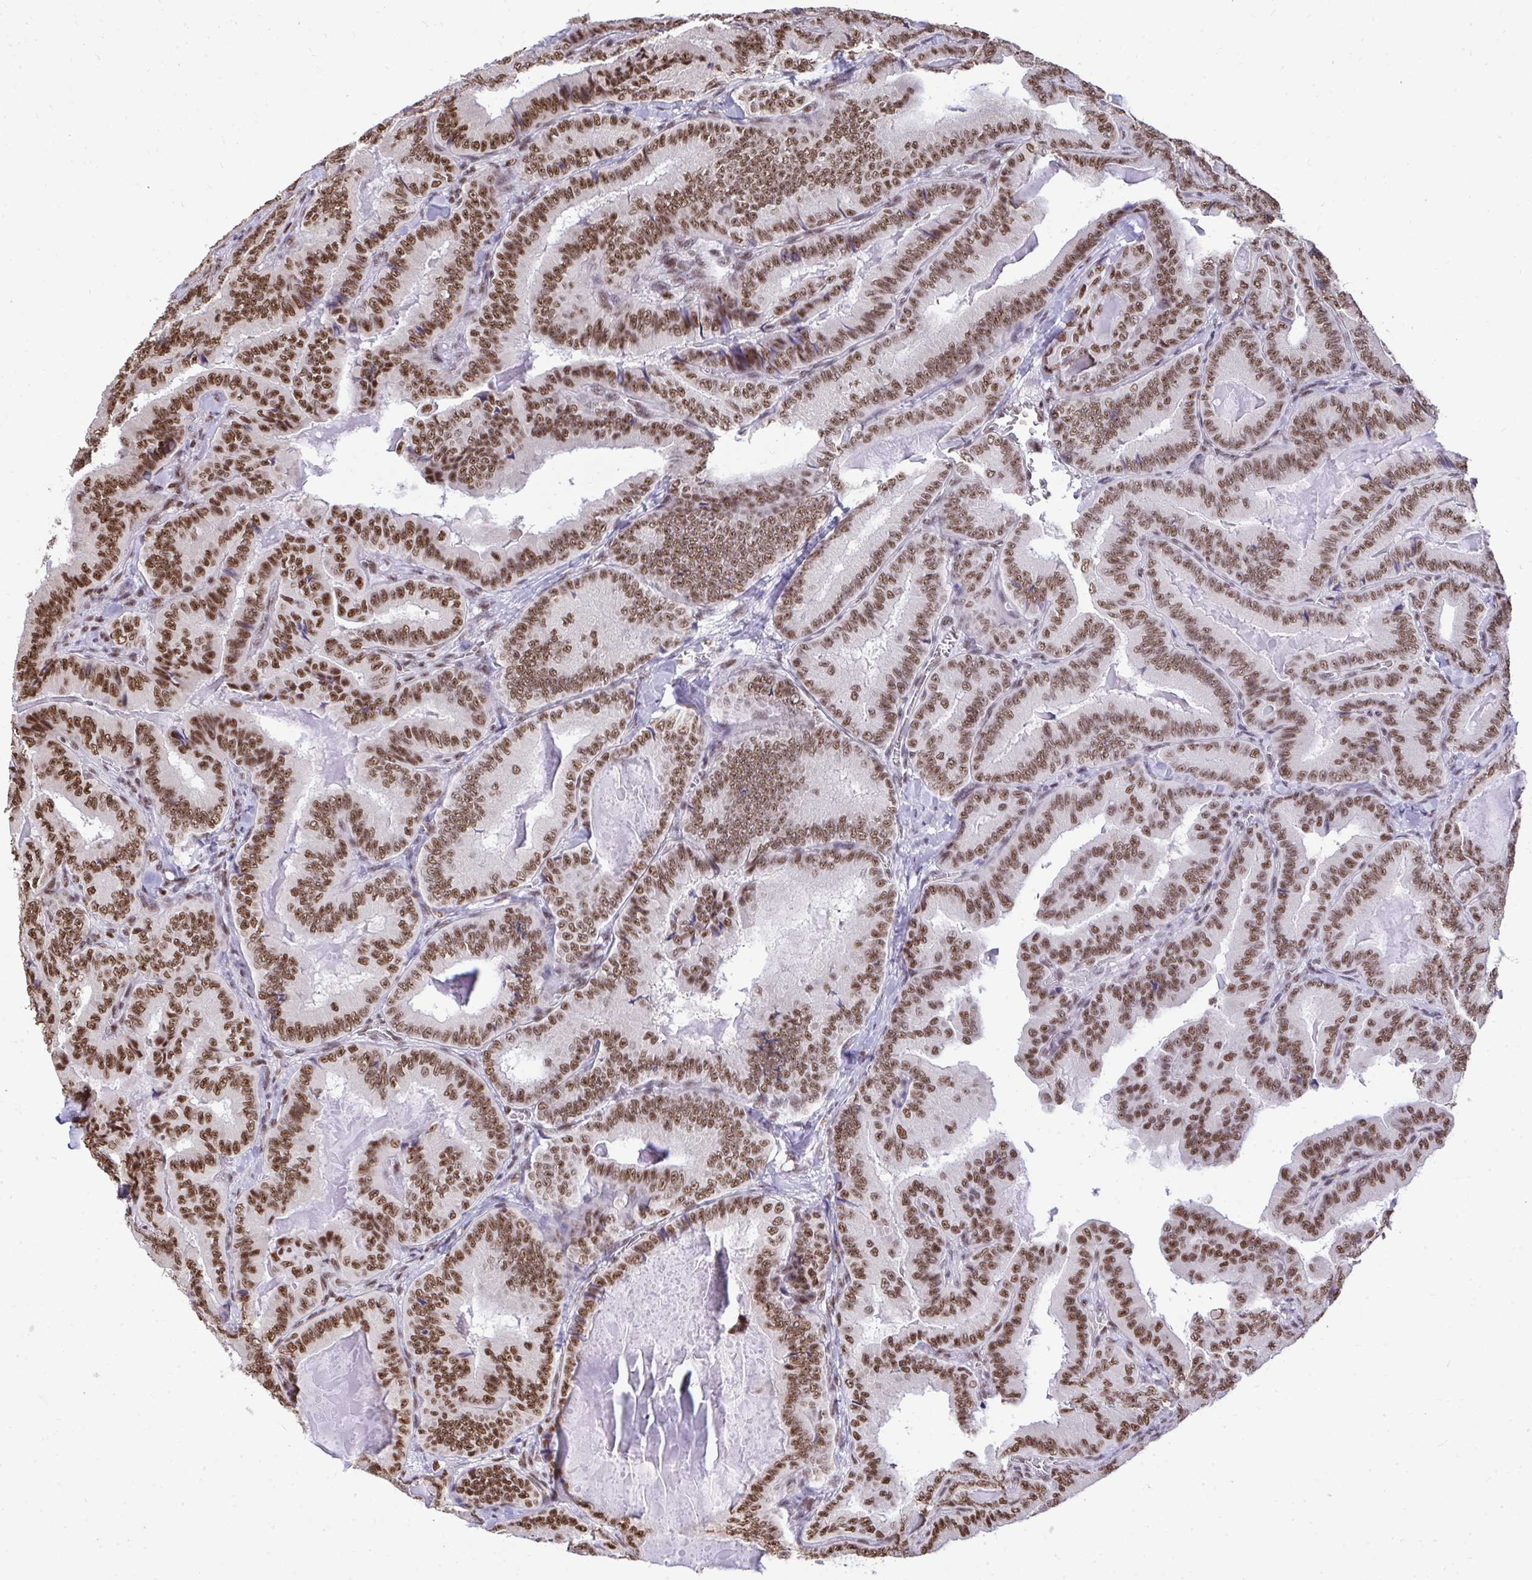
{"staining": {"intensity": "moderate", "quantity": ">75%", "location": "nuclear"}, "tissue": "thyroid cancer", "cell_type": "Tumor cells", "image_type": "cancer", "snomed": [{"axis": "morphology", "description": "Papillary adenocarcinoma, NOS"}, {"axis": "topography", "description": "Thyroid gland"}], "caption": "Human thyroid cancer (papillary adenocarcinoma) stained with a brown dye reveals moderate nuclear positive staining in about >75% of tumor cells.", "gene": "PRPF19", "patient": {"sex": "male", "age": 61}}